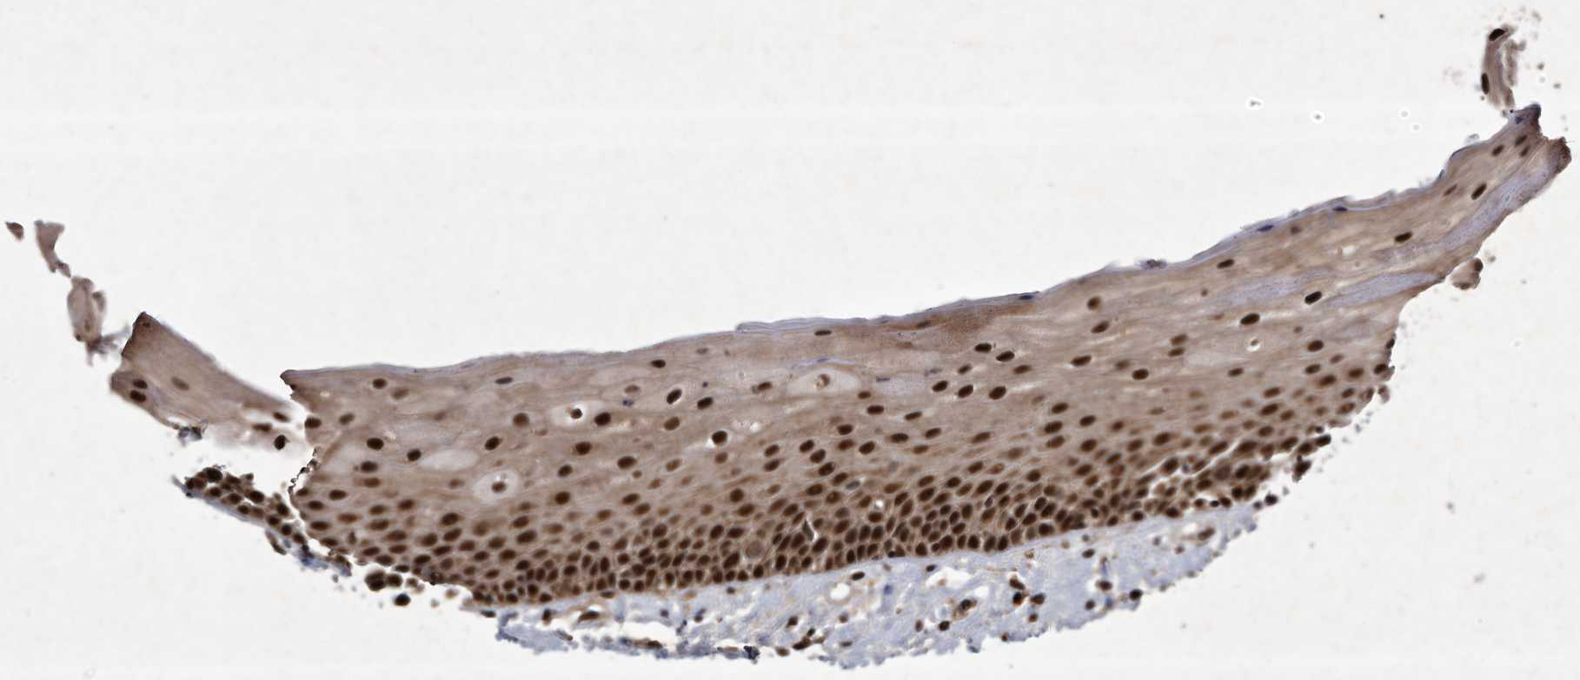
{"staining": {"intensity": "strong", "quantity": ">75%", "location": "nuclear"}, "tissue": "oral mucosa", "cell_type": "Squamous epithelial cells", "image_type": "normal", "snomed": [{"axis": "morphology", "description": "Normal tissue, NOS"}, {"axis": "topography", "description": "Oral tissue"}], "caption": "The micrograph reveals immunohistochemical staining of unremarkable oral mucosa. There is strong nuclear expression is seen in approximately >75% of squamous epithelial cells.", "gene": "RAD23B", "patient": {"sex": "female", "age": 76}}